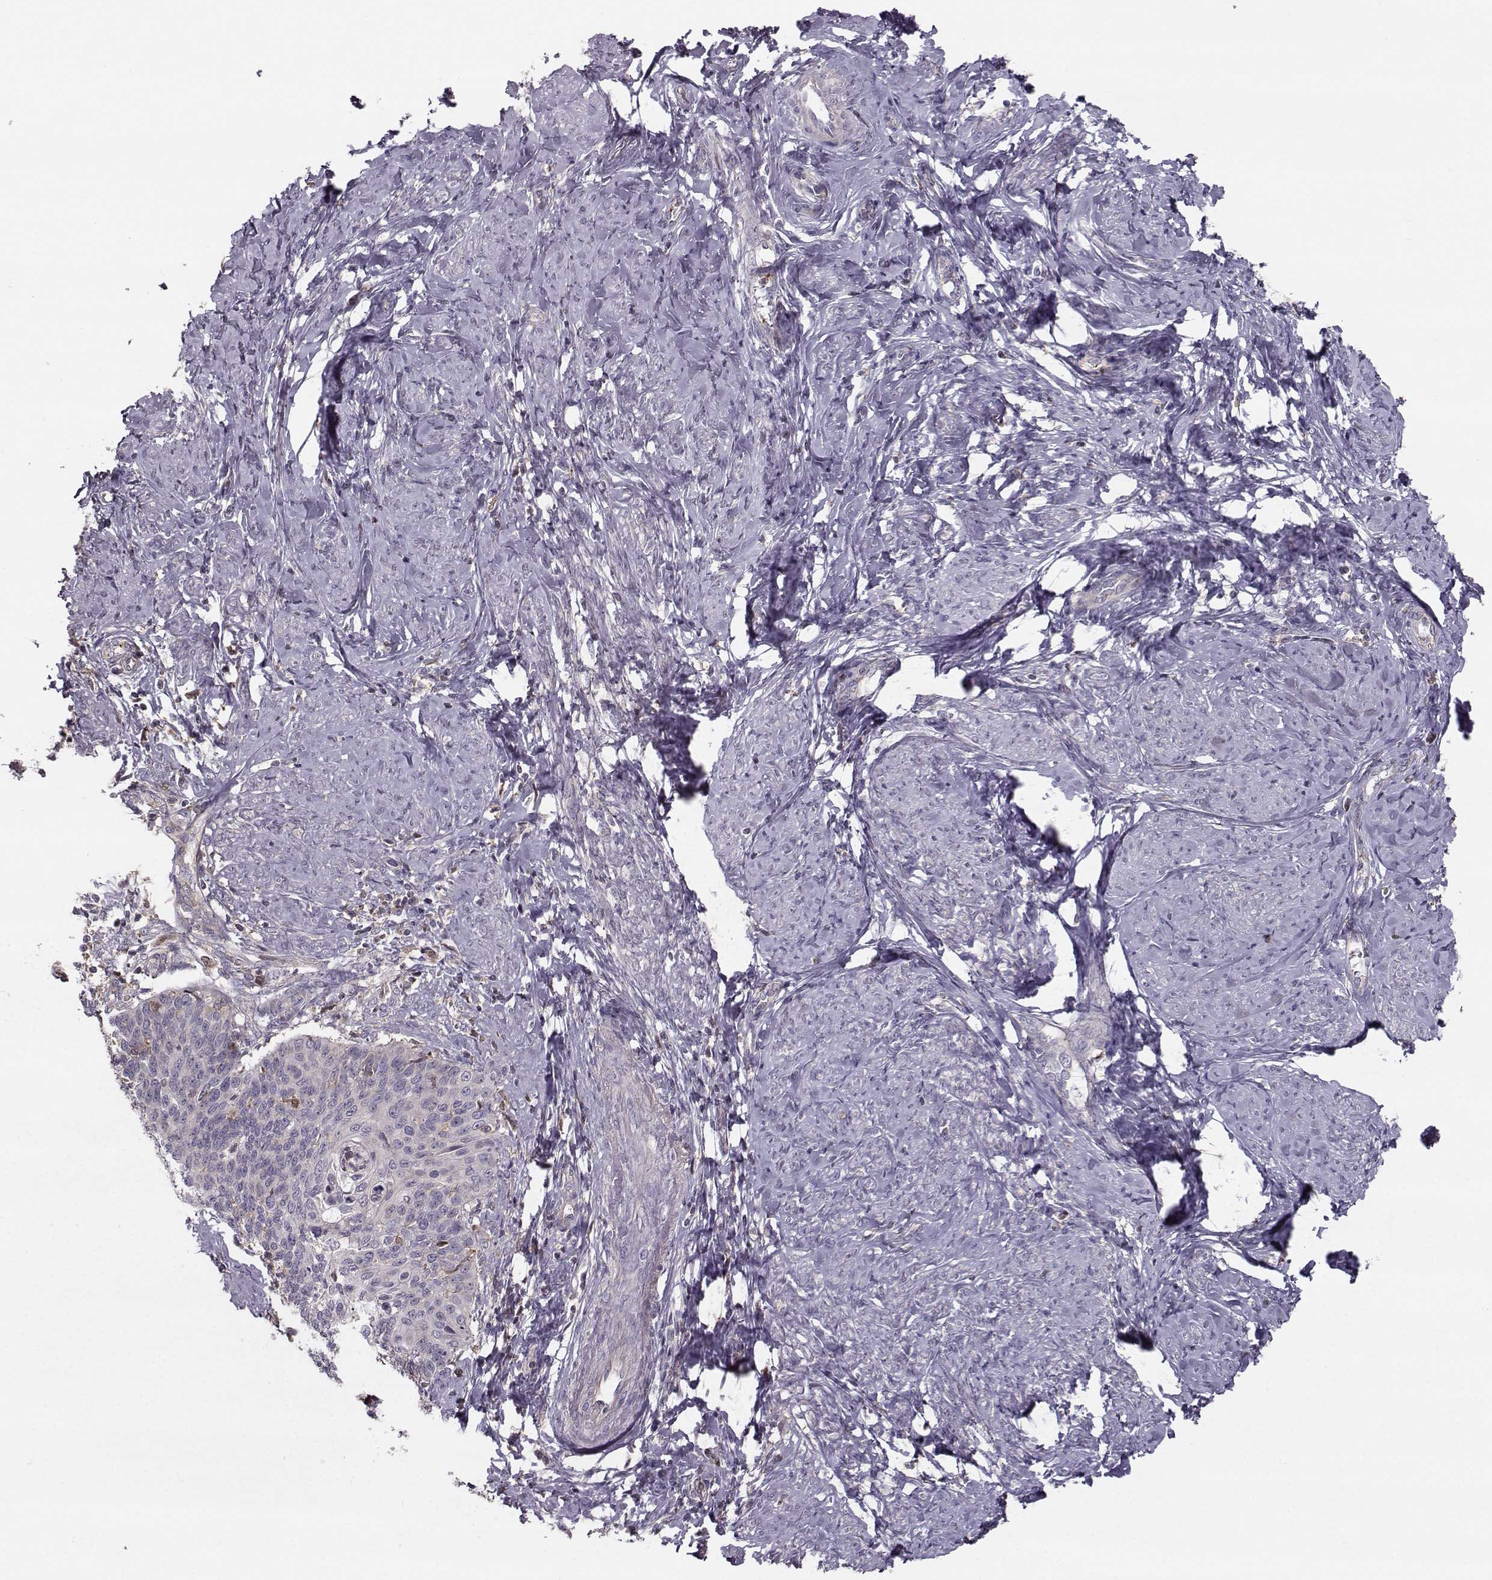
{"staining": {"intensity": "negative", "quantity": "none", "location": "none"}, "tissue": "cervical cancer", "cell_type": "Tumor cells", "image_type": "cancer", "snomed": [{"axis": "morphology", "description": "Normal tissue, NOS"}, {"axis": "morphology", "description": "Squamous cell carcinoma, NOS"}, {"axis": "topography", "description": "Cervix"}], "caption": "Tumor cells show no significant staining in cervical squamous cell carcinoma. (IHC, brightfield microscopy, high magnification).", "gene": "ASB16", "patient": {"sex": "female", "age": 39}}